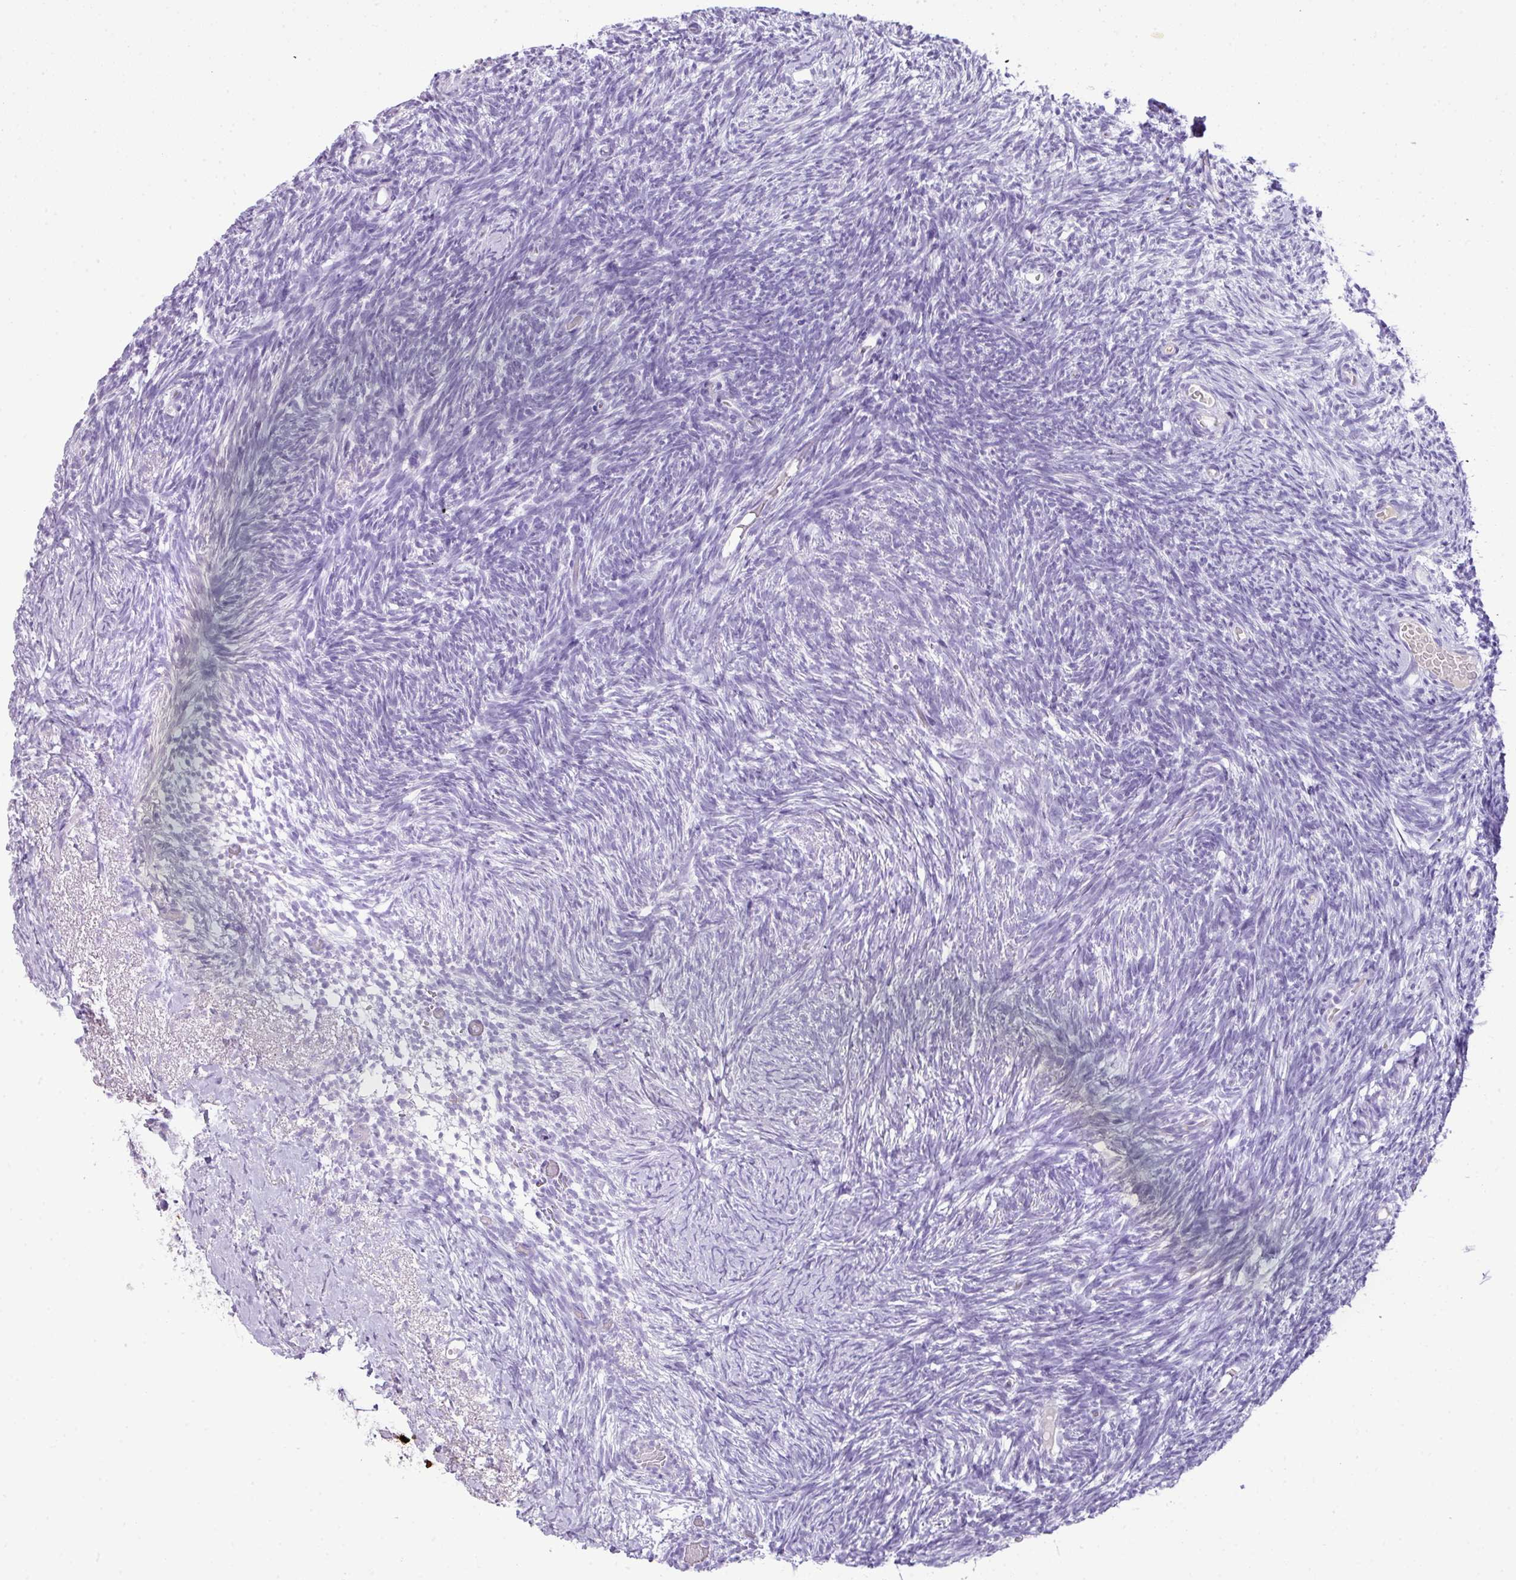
{"staining": {"intensity": "negative", "quantity": "none", "location": "none"}, "tissue": "ovary", "cell_type": "Ovarian stroma cells", "image_type": "normal", "snomed": [{"axis": "morphology", "description": "Normal tissue, NOS"}, {"axis": "topography", "description": "Ovary"}], "caption": "IHC of normal ovary exhibits no expression in ovarian stroma cells. Brightfield microscopy of immunohistochemistry (IHC) stained with DAB (brown) and hematoxylin (blue), captured at high magnification.", "gene": "TNP1", "patient": {"sex": "female", "age": 39}}